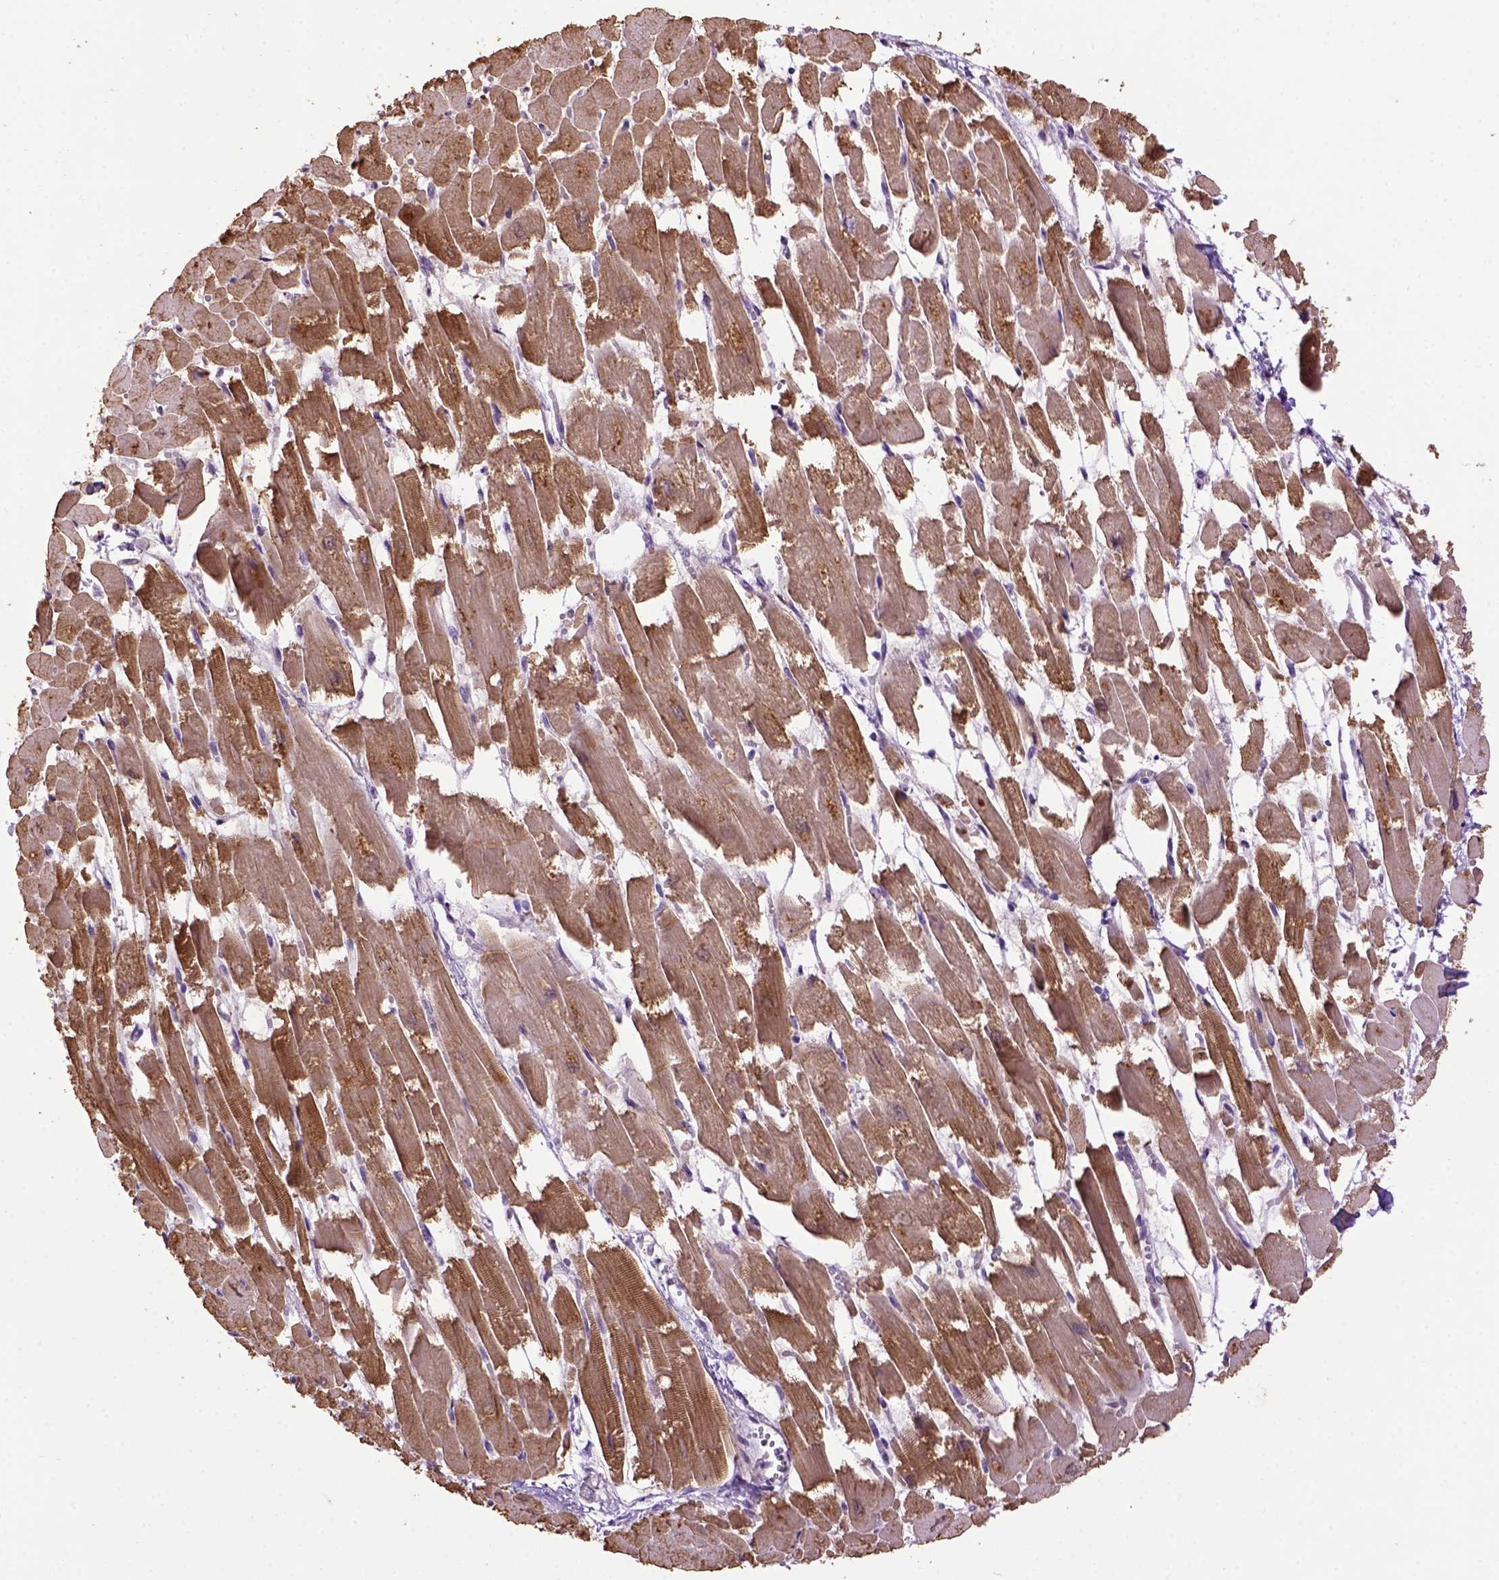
{"staining": {"intensity": "moderate", "quantity": "25%-75%", "location": "cytoplasmic/membranous"}, "tissue": "heart muscle", "cell_type": "Cardiomyocytes", "image_type": "normal", "snomed": [{"axis": "morphology", "description": "Normal tissue, NOS"}, {"axis": "topography", "description": "Heart"}], "caption": "Immunohistochemistry (IHC) micrograph of normal heart muscle: human heart muscle stained using immunohistochemistry exhibits medium levels of moderate protein expression localized specifically in the cytoplasmic/membranous of cardiomyocytes, appearing as a cytoplasmic/membranous brown color.", "gene": "WDR17", "patient": {"sex": "female", "age": 52}}